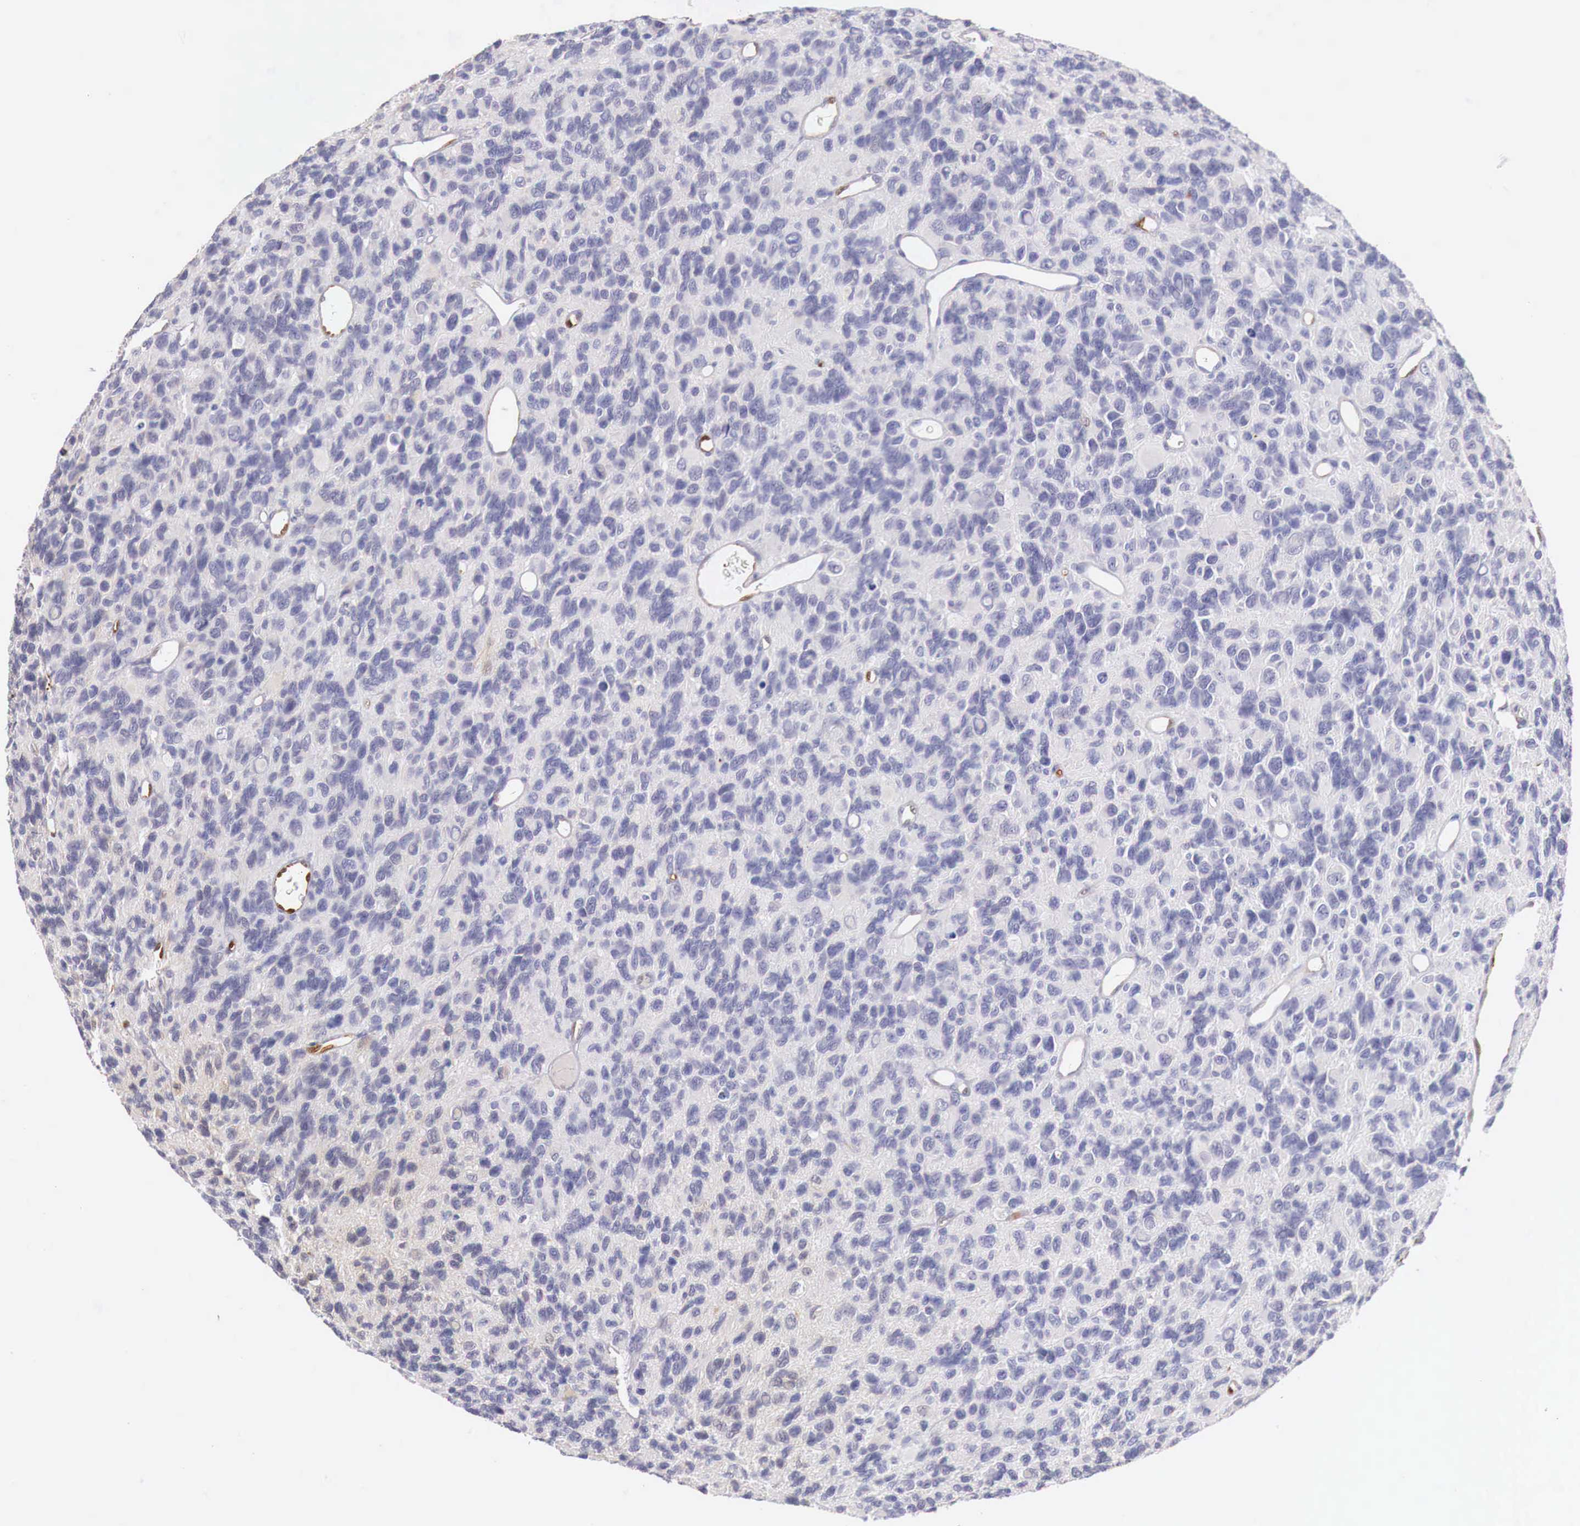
{"staining": {"intensity": "weak", "quantity": "<25%", "location": "cytoplasmic/membranous,nuclear"}, "tissue": "glioma", "cell_type": "Tumor cells", "image_type": "cancer", "snomed": [{"axis": "morphology", "description": "Glioma, malignant, High grade"}, {"axis": "topography", "description": "Brain"}], "caption": "A photomicrograph of human malignant high-grade glioma is negative for staining in tumor cells.", "gene": "ITIH6", "patient": {"sex": "male", "age": 77}}